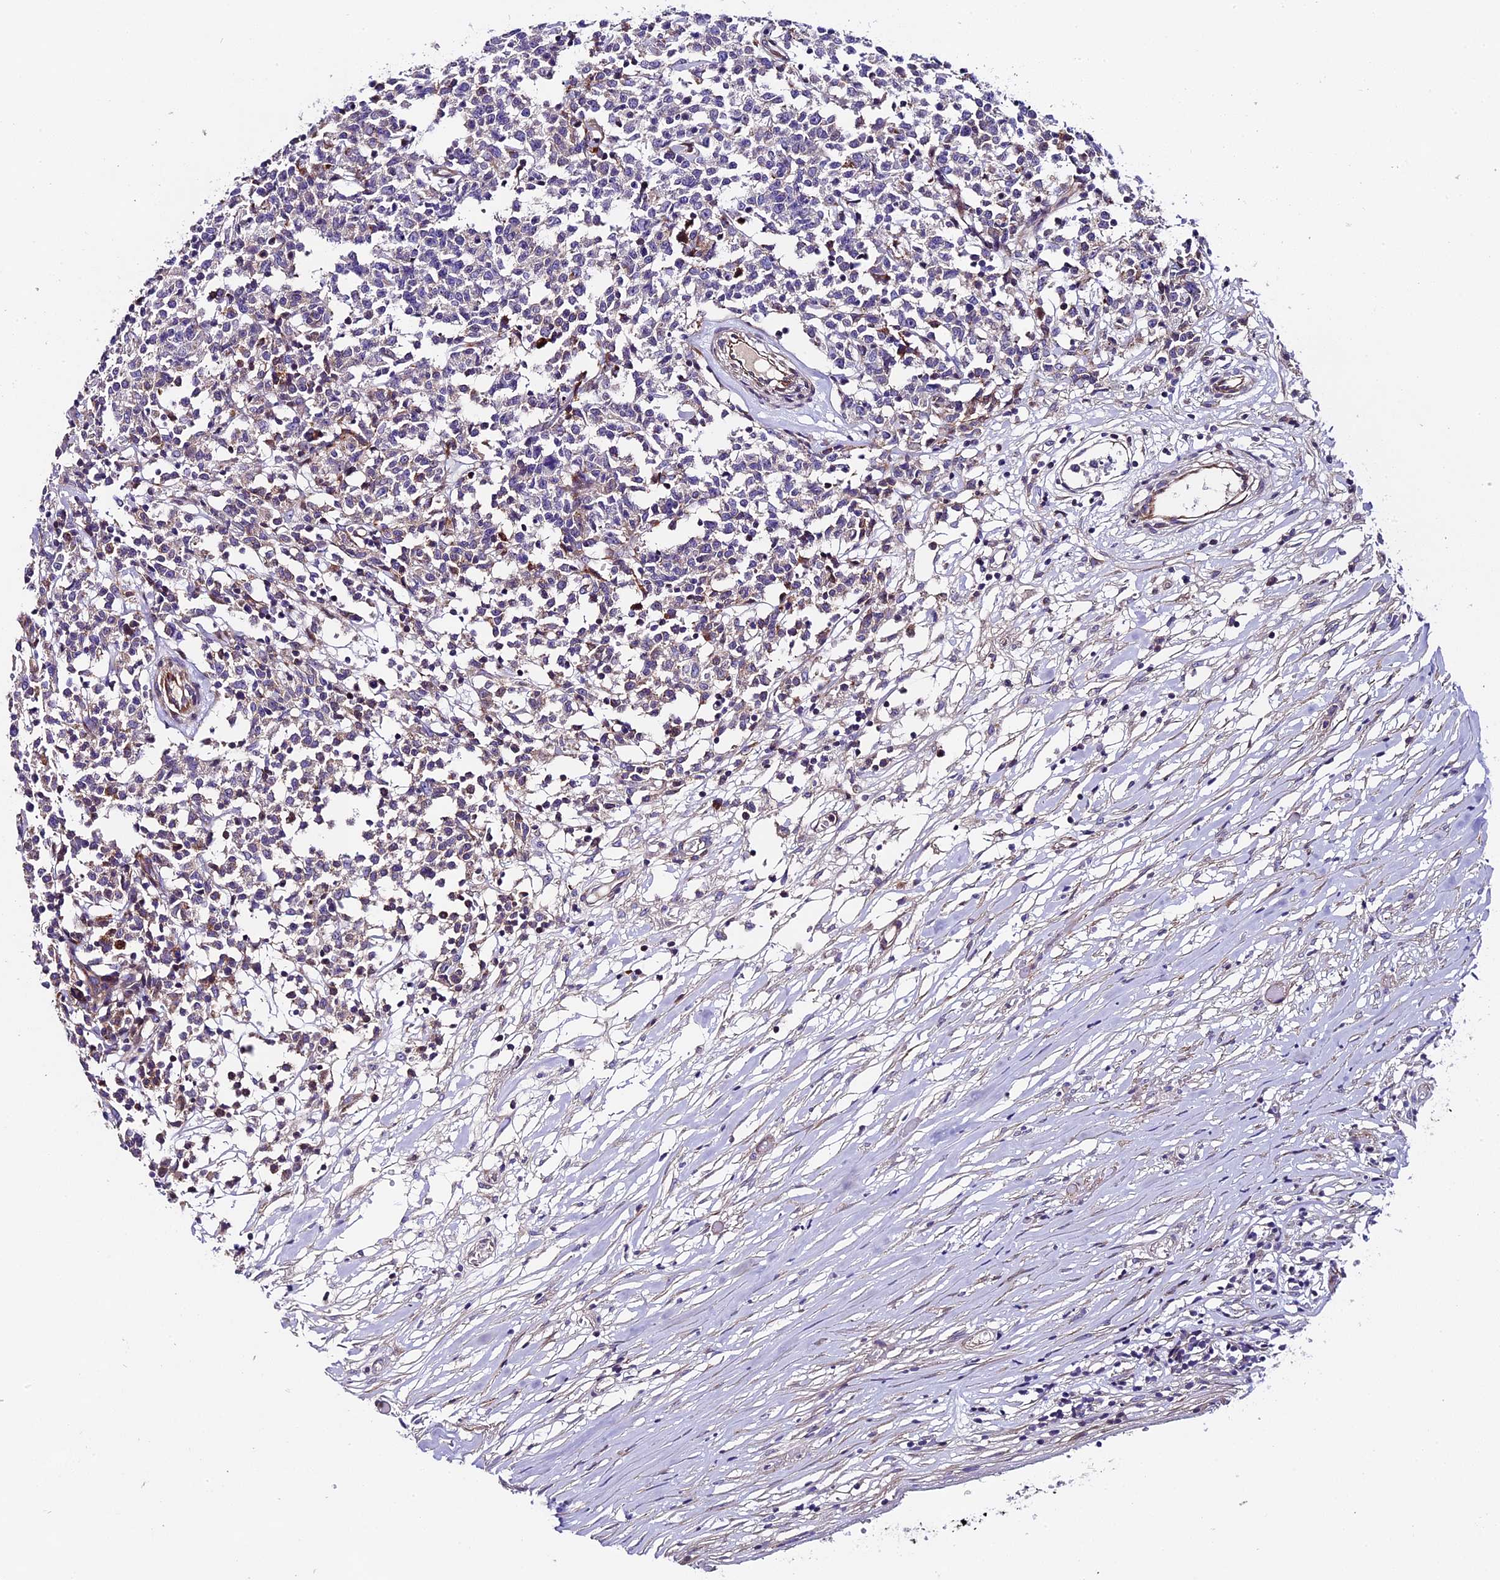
{"staining": {"intensity": "negative", "quantity": "none", "location": "none"}, "tissue": "lymphoma", "cell_type": "Tumor cells", "image_type": "cancer", "snomed": [{"axis": "morphology", "description": "Malignant lymphoma, non-Hodgkin's type, Low grade"}, {"axis": "topography", "description": "Small intestine"}], "caption": "High power microscopy photomicrograph of an immunohistochemistry photomicrograph of lymphoma, revealing no significant expression in tumor cells.", "gene": "PIGU", "patient": {"sex": "female", "age": 59}}